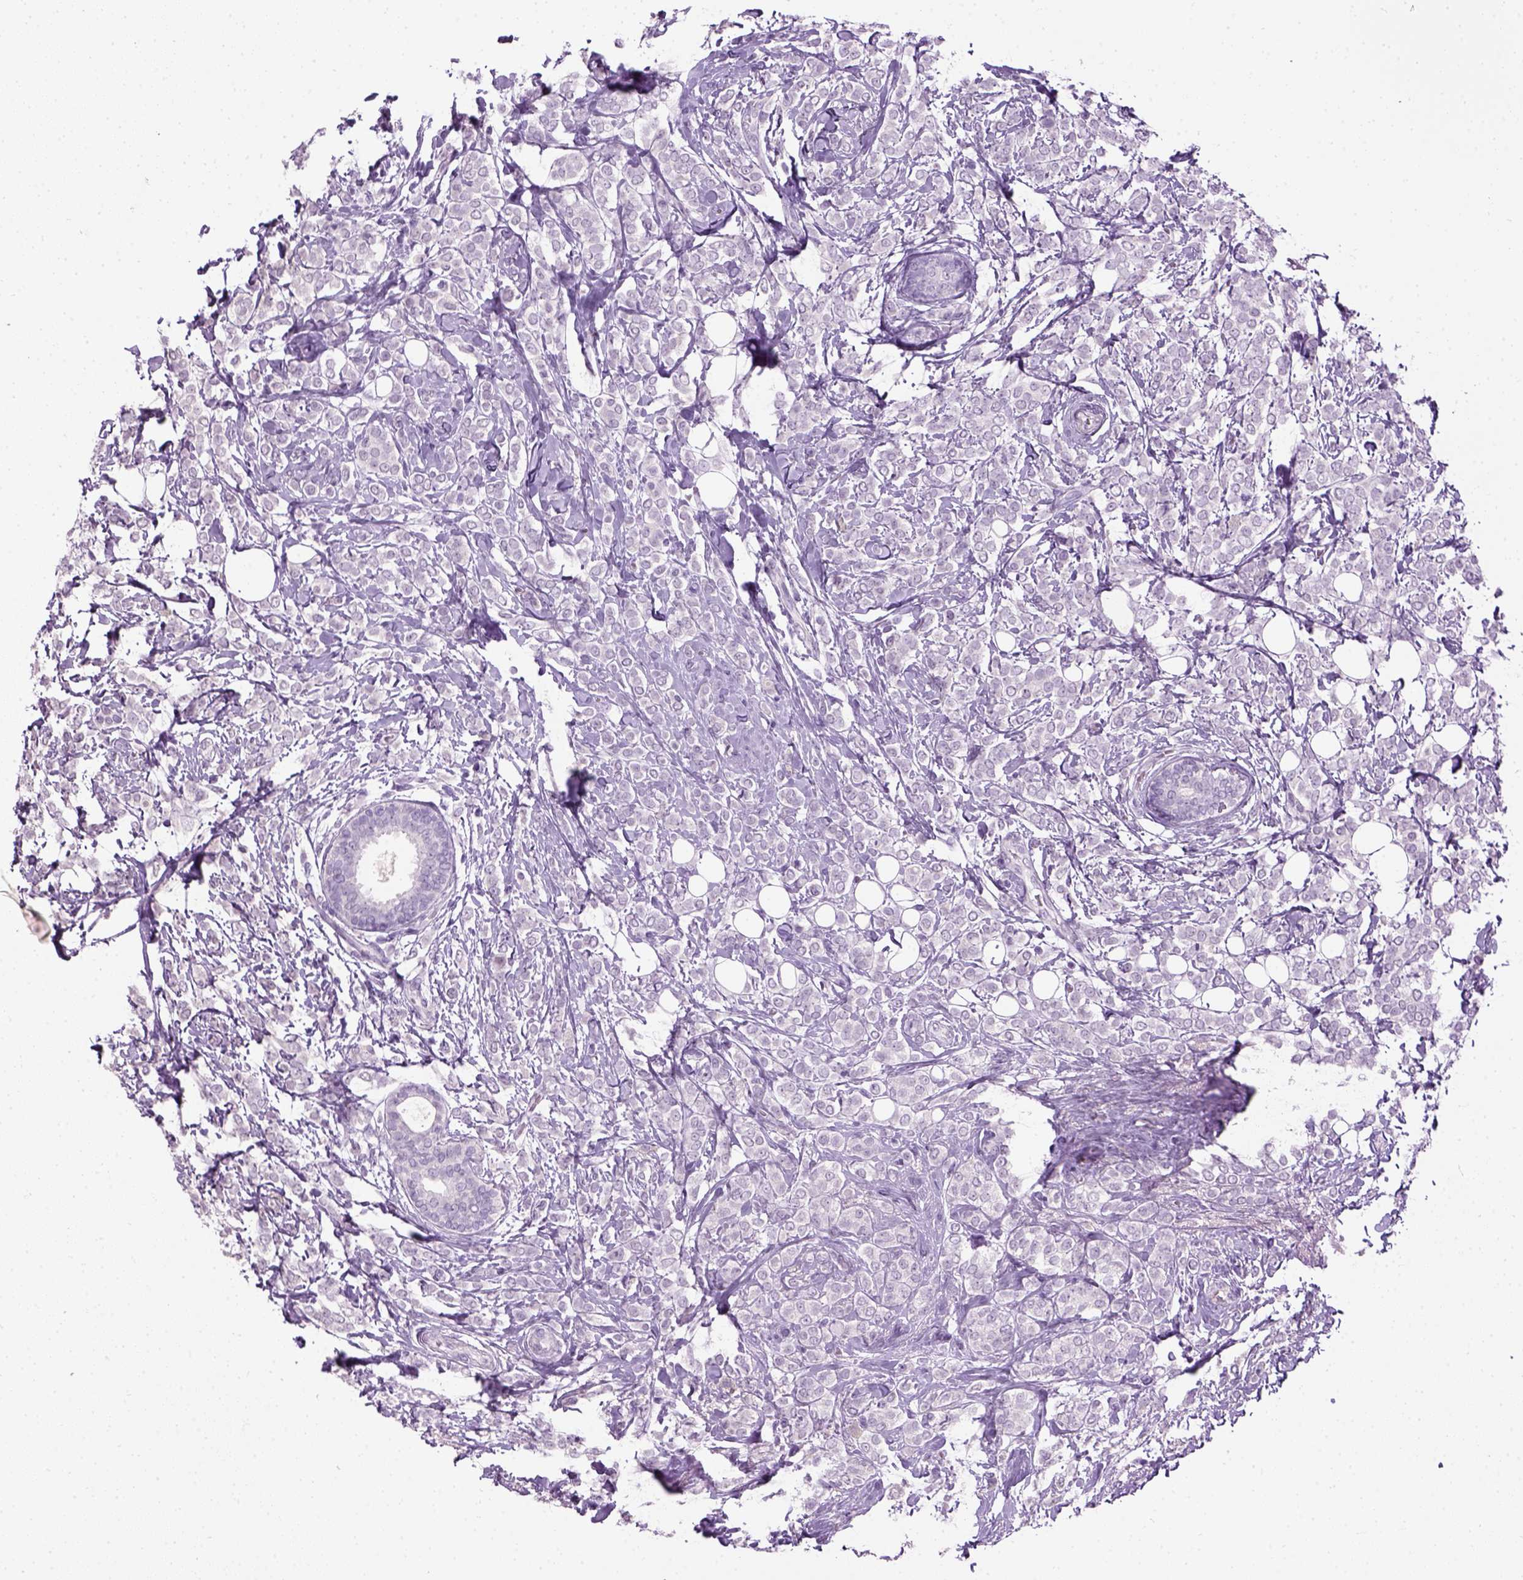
{"staining": {"intensity": "negative", "quantity": "none", "location": "none"}, "tissue": "breast cancer", "cell_type": "Tumor cells", "image_type": "cancer", "snomed": [{"axis": "morphology", "description": "Lobular carcinoma"}, {"axis": "topography", "description": "Breast"}], "caption": "There is no significant expression in tumor cells of breast cancer.", "gene": "GABRB2", "patient": {"sex": "female", "age": 49}}